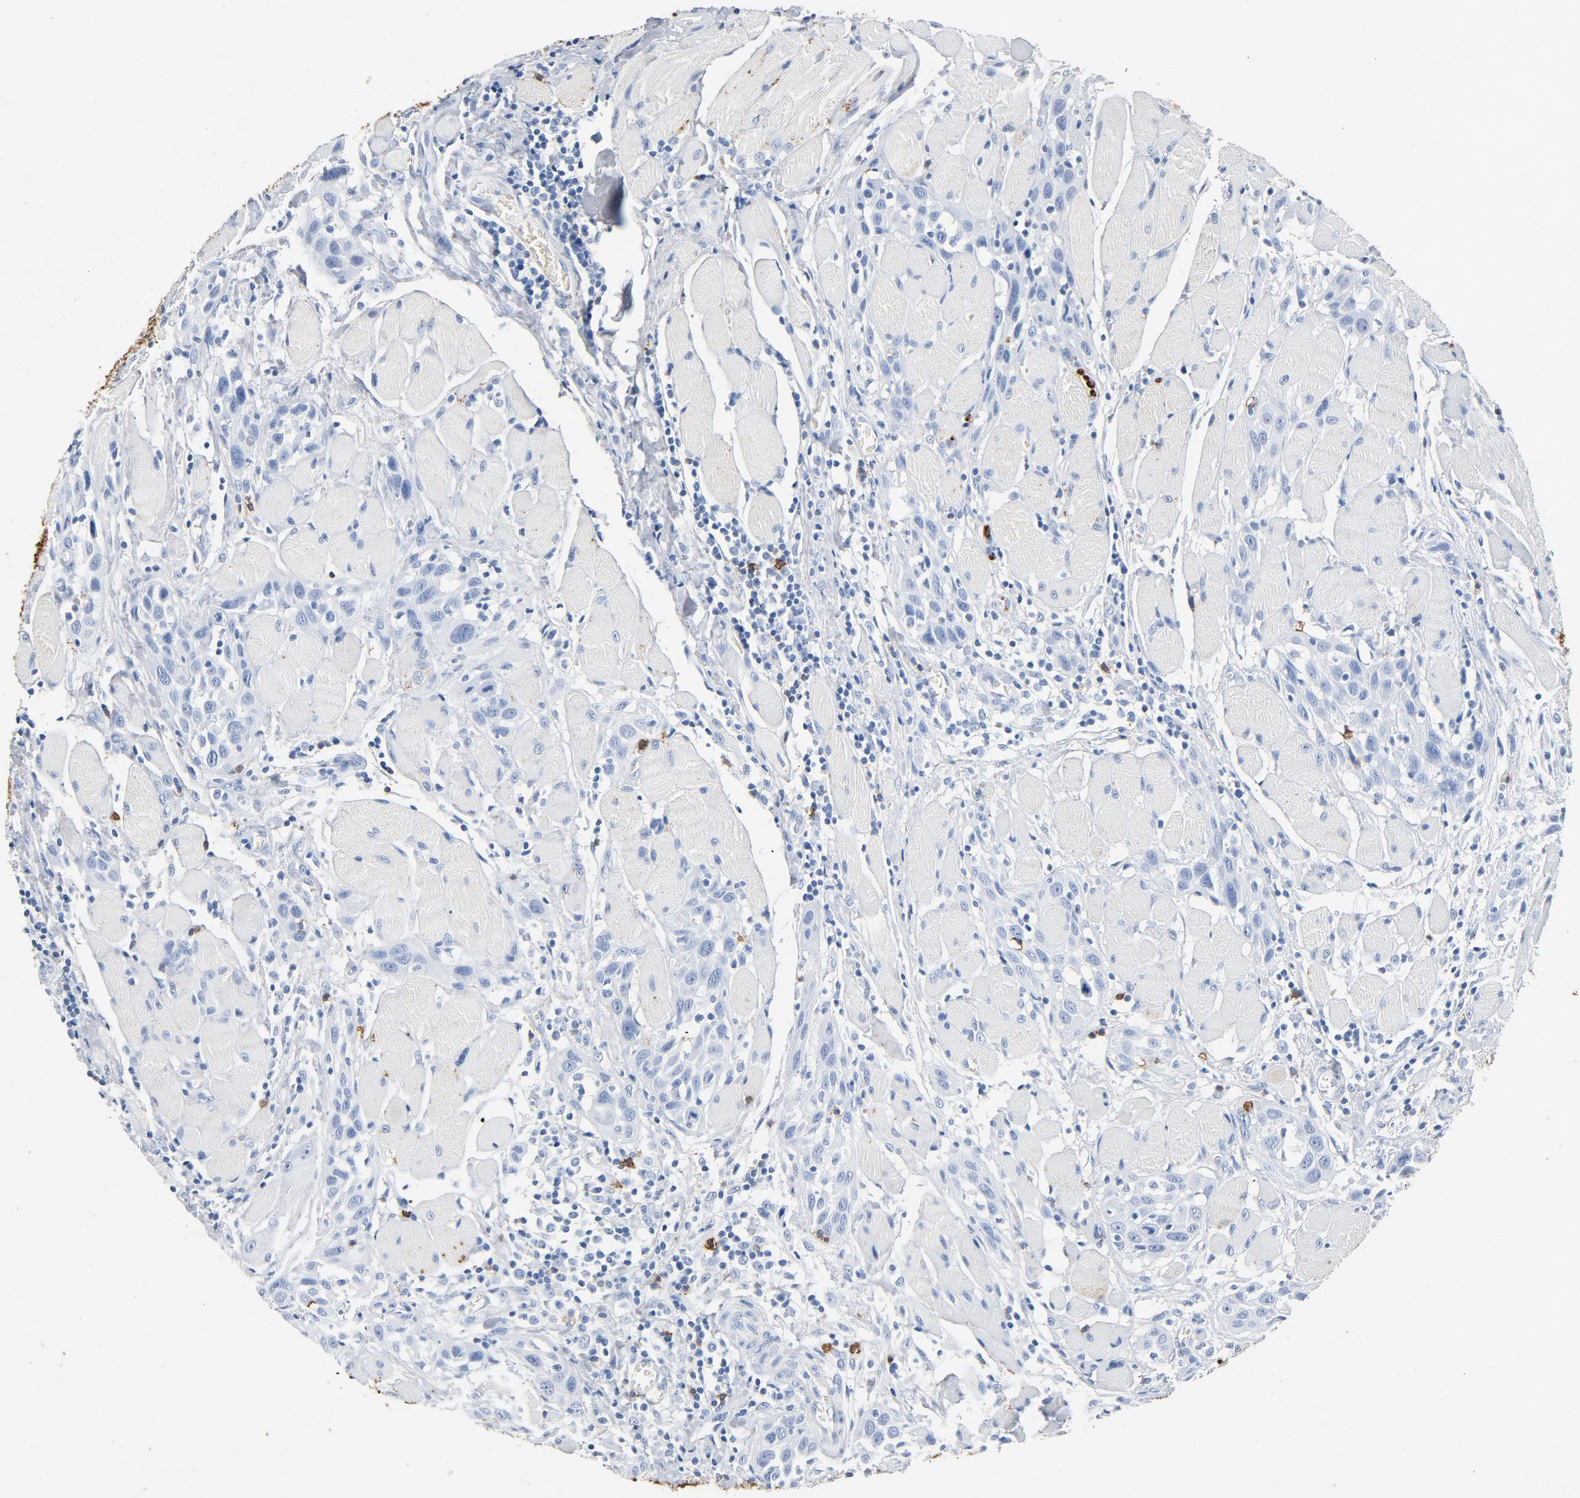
{"staining": {"intensity": "negative", "quantity": "none", "location": "none"}, "tissue": "head and neck cancer", "cell_type": "Tumor cells", "image_type": "cancer", "snomed": [{"axis": "morphology", "description": "Squamous cell carcinoma, NOS"}, {"axis": "topography", "description": "Oral tissue"}, {"axis": "topography", "description": "Head-Neck"}], "caption": "An immunohistochemistry (IHC) photomicrograph of squamous cell carcinoma (head and neck) is shown. There is no staining in tumor cells of squamous cell carcinoma (head and neck). (Brightfield microscopy of DAB IHC at high magnification).", "gene": "PTPRB", "patient": {"sex": "female", "age": 50}}